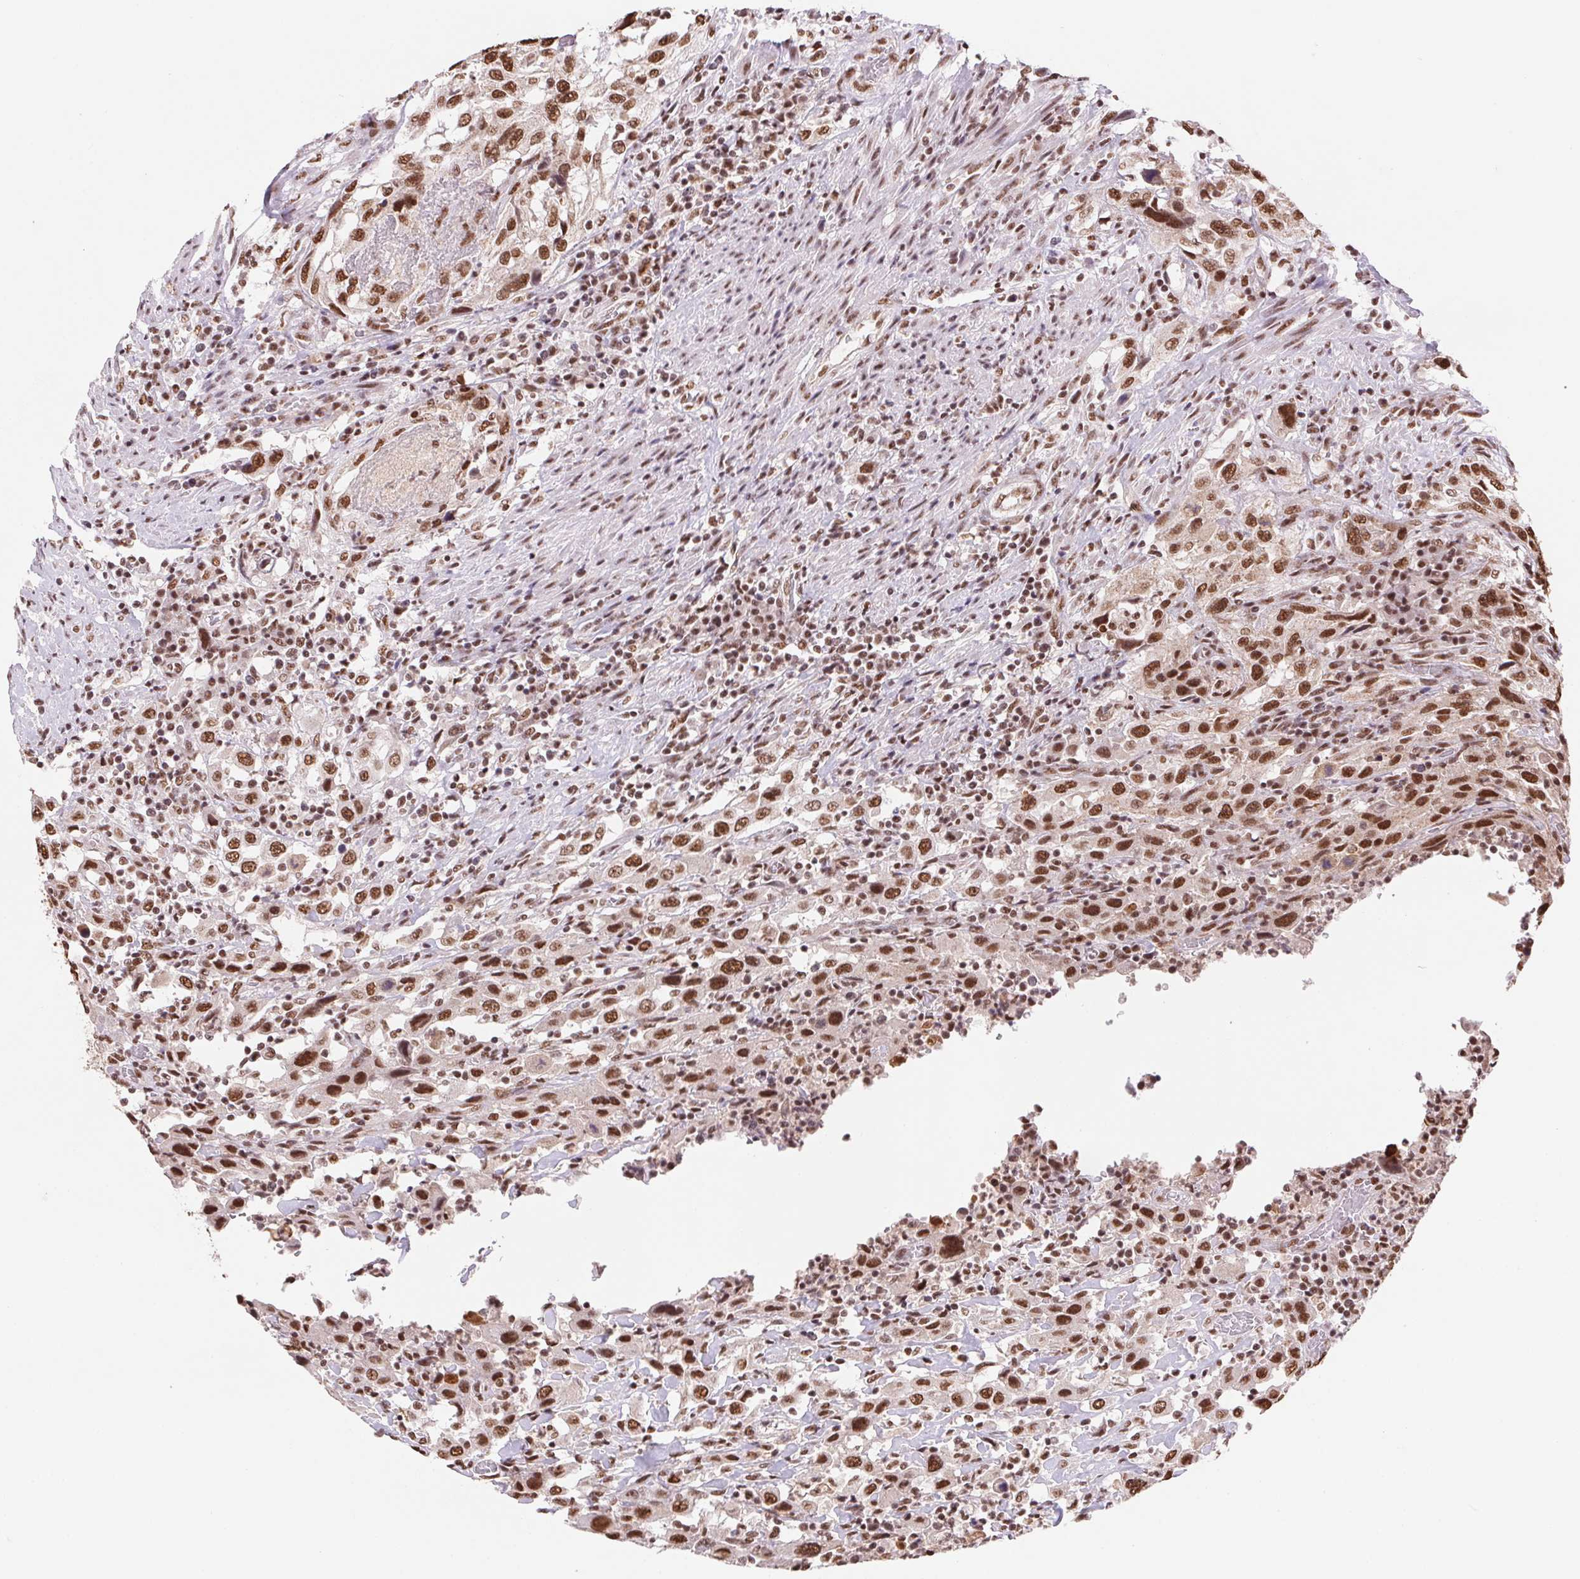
{"staining": {"intensity": "strong", "quantity": ">75%", "location": "nuclear"}, "tissue": "urothelial cancer", "cell_type": "Tumor cells", "image_type": "cancer", "snomed": [{"axis": "morphology", "description": "Urothelial carcinoma, High grade"}, {"axis": "topography", "description": "Urinary bladder"}], "caption": "Human high-grade urothelial carcinoma stained with a protein marker reveals strong staining in tumor cells.", "gene": "SNRPG", "patient": {"sex": "male", "age": 61}}